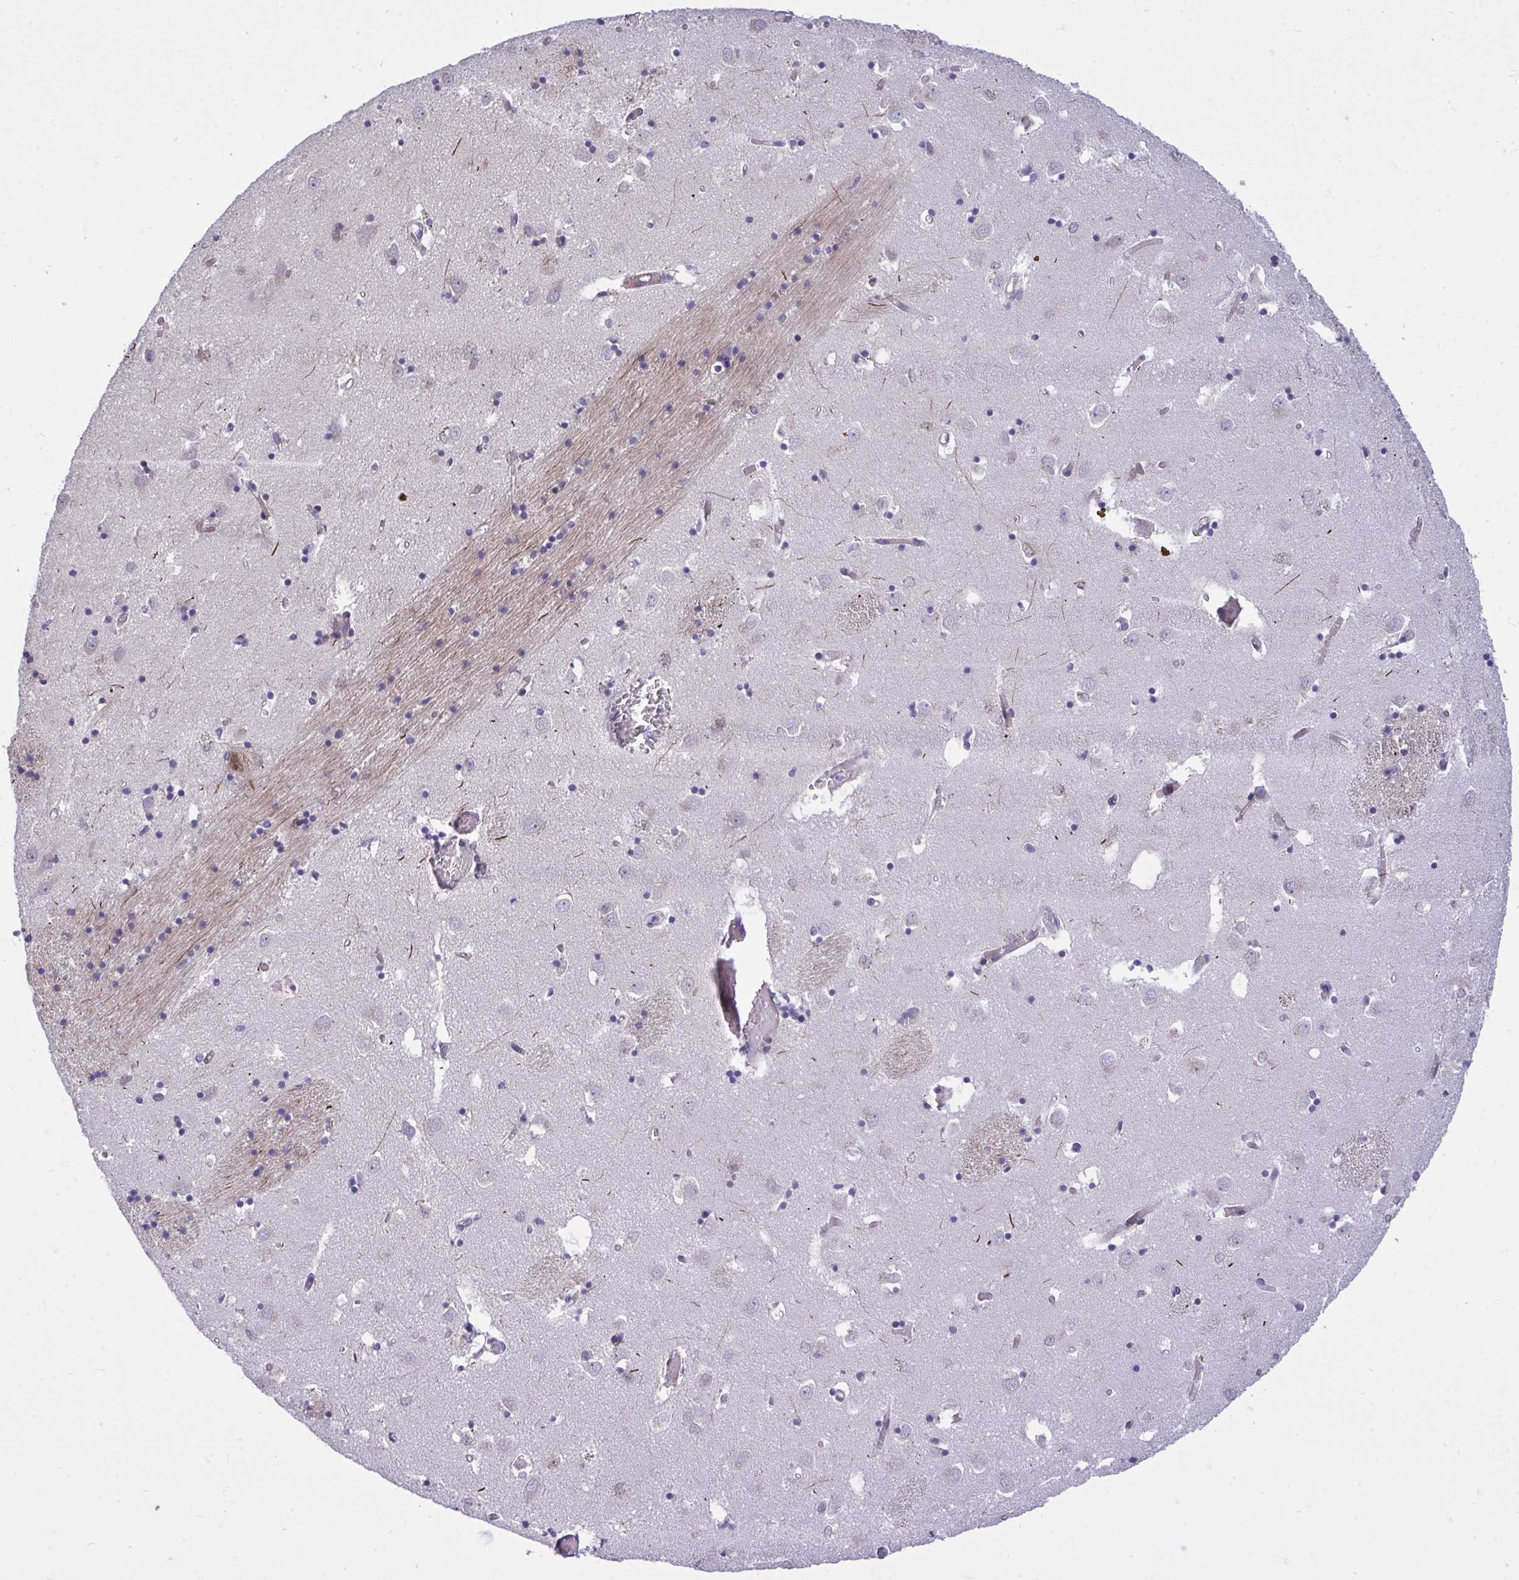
{"staining": {"intensity": "negative", "quantity": "none", "location": "none"}, "tissue": "caudate", "cell_type": "Glial cells", "image_type": "normal", "snomed": [{"axis": "morphology", "description": "Normal tissue, NOS"}, {"axis": "topography", "description": "Lateral ventricle wall"}], "caption": "This photomicrograph is of normal caudate stained with immunohistochemistry to label a protein in brown with the nuclei are counter-stained blue. There is no expression in glial cells.", "gene": "HMBOX1", "patient": {"sex": "male", "age": 70}}